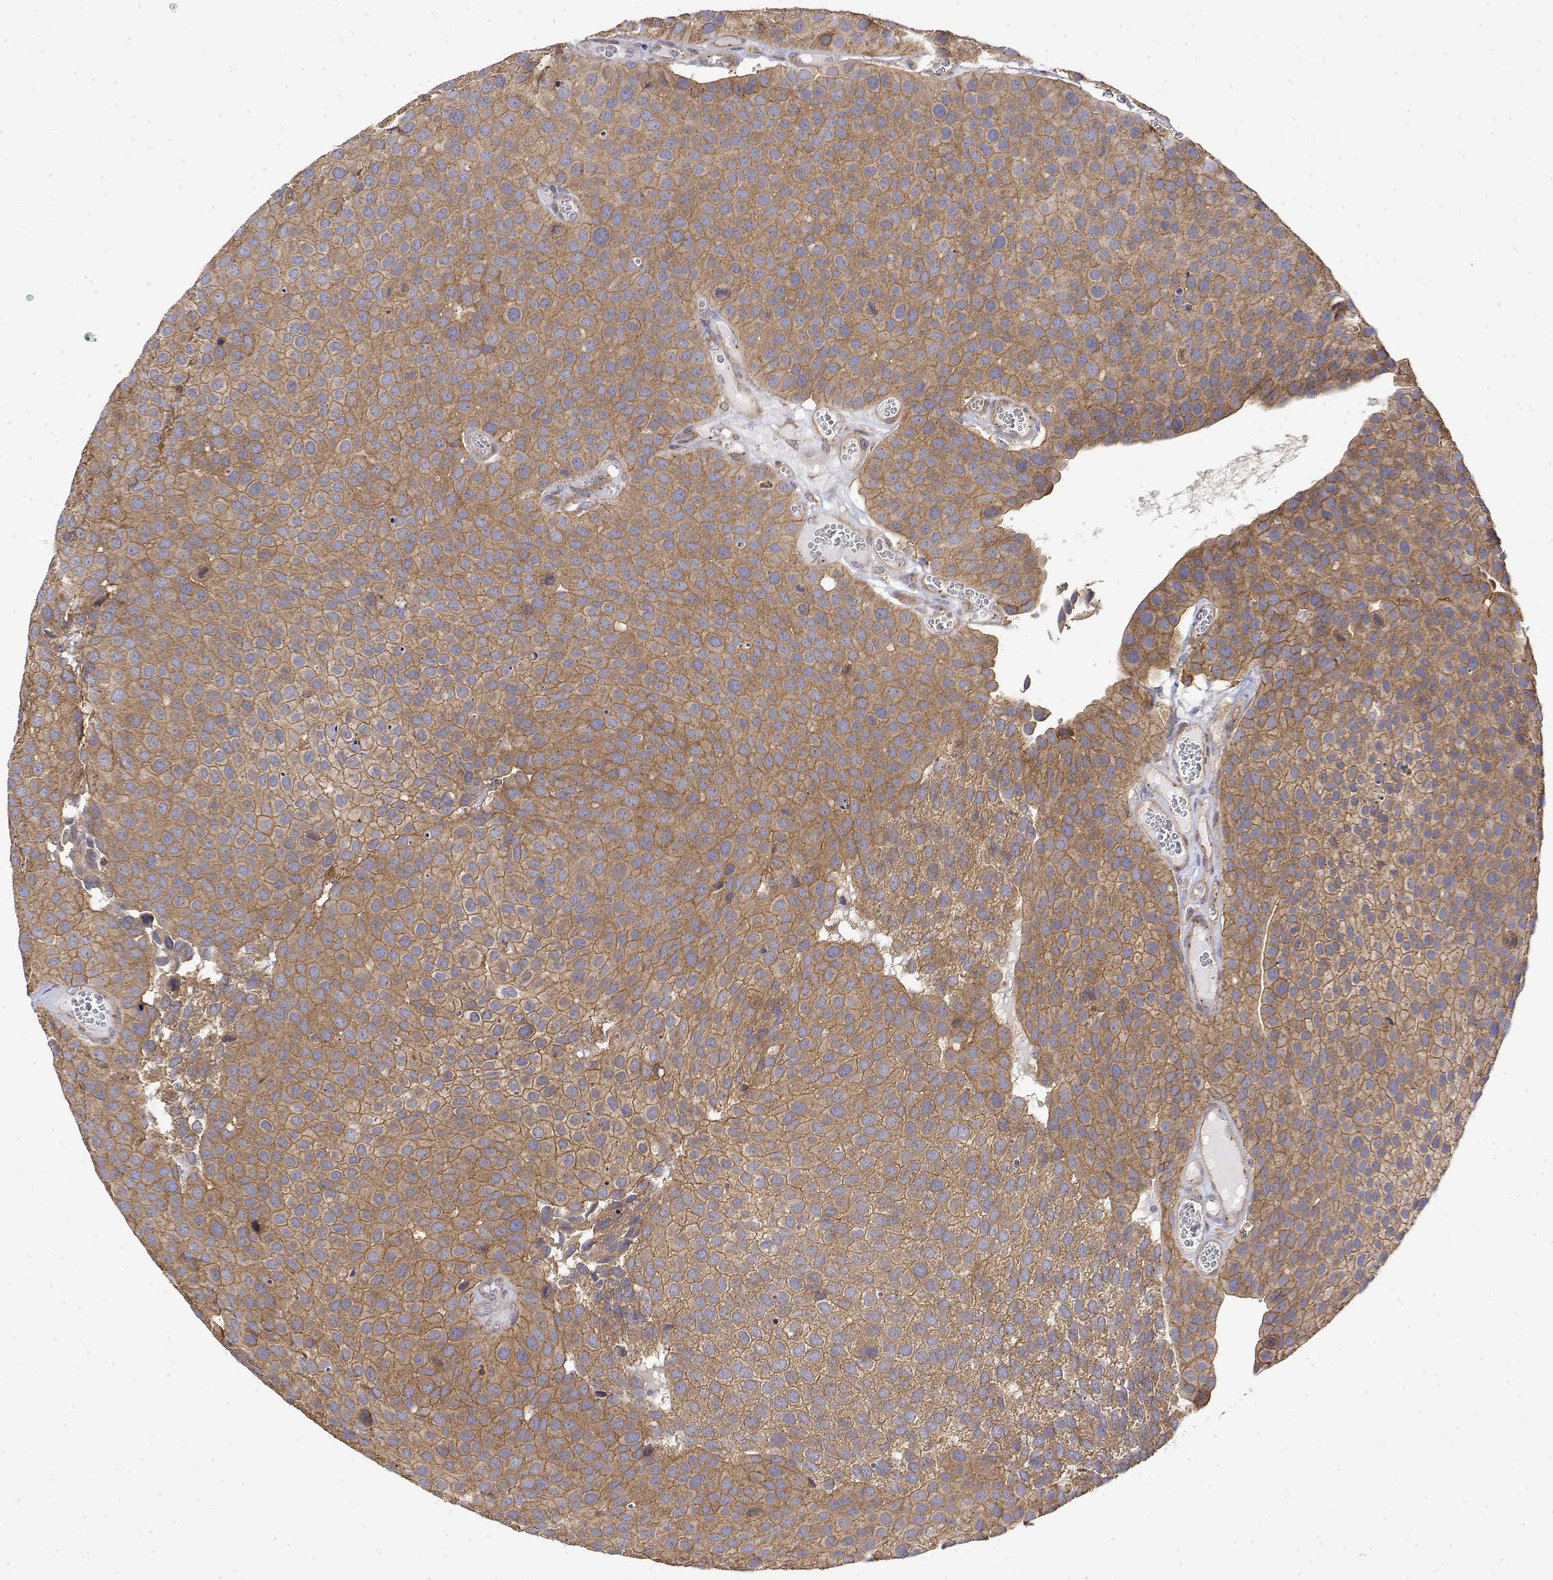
{"staining": {"intensity": "moderate", "quantity": ">75%", "location": "cytoplasmic/membranous"}, "tissue": "urothelial cancer", "cell_type": "Tumor cells", "image_type": "cancer", "snomed": [{"axis": "morphology", "description": "Urothelial carcinoma, Low grade"}, {"axis": "topography", "description": "Urinary bladder"}], "caption": "This is a histology image of immunohistochemistry (IHC) staining of urothelial carcinoma (low-grade), which shows moderate positivity in the cytoplasmic/membranous of tumor cells.", "gene": "PACSIN2", "patient": {"sex": "female", "age": 69}}